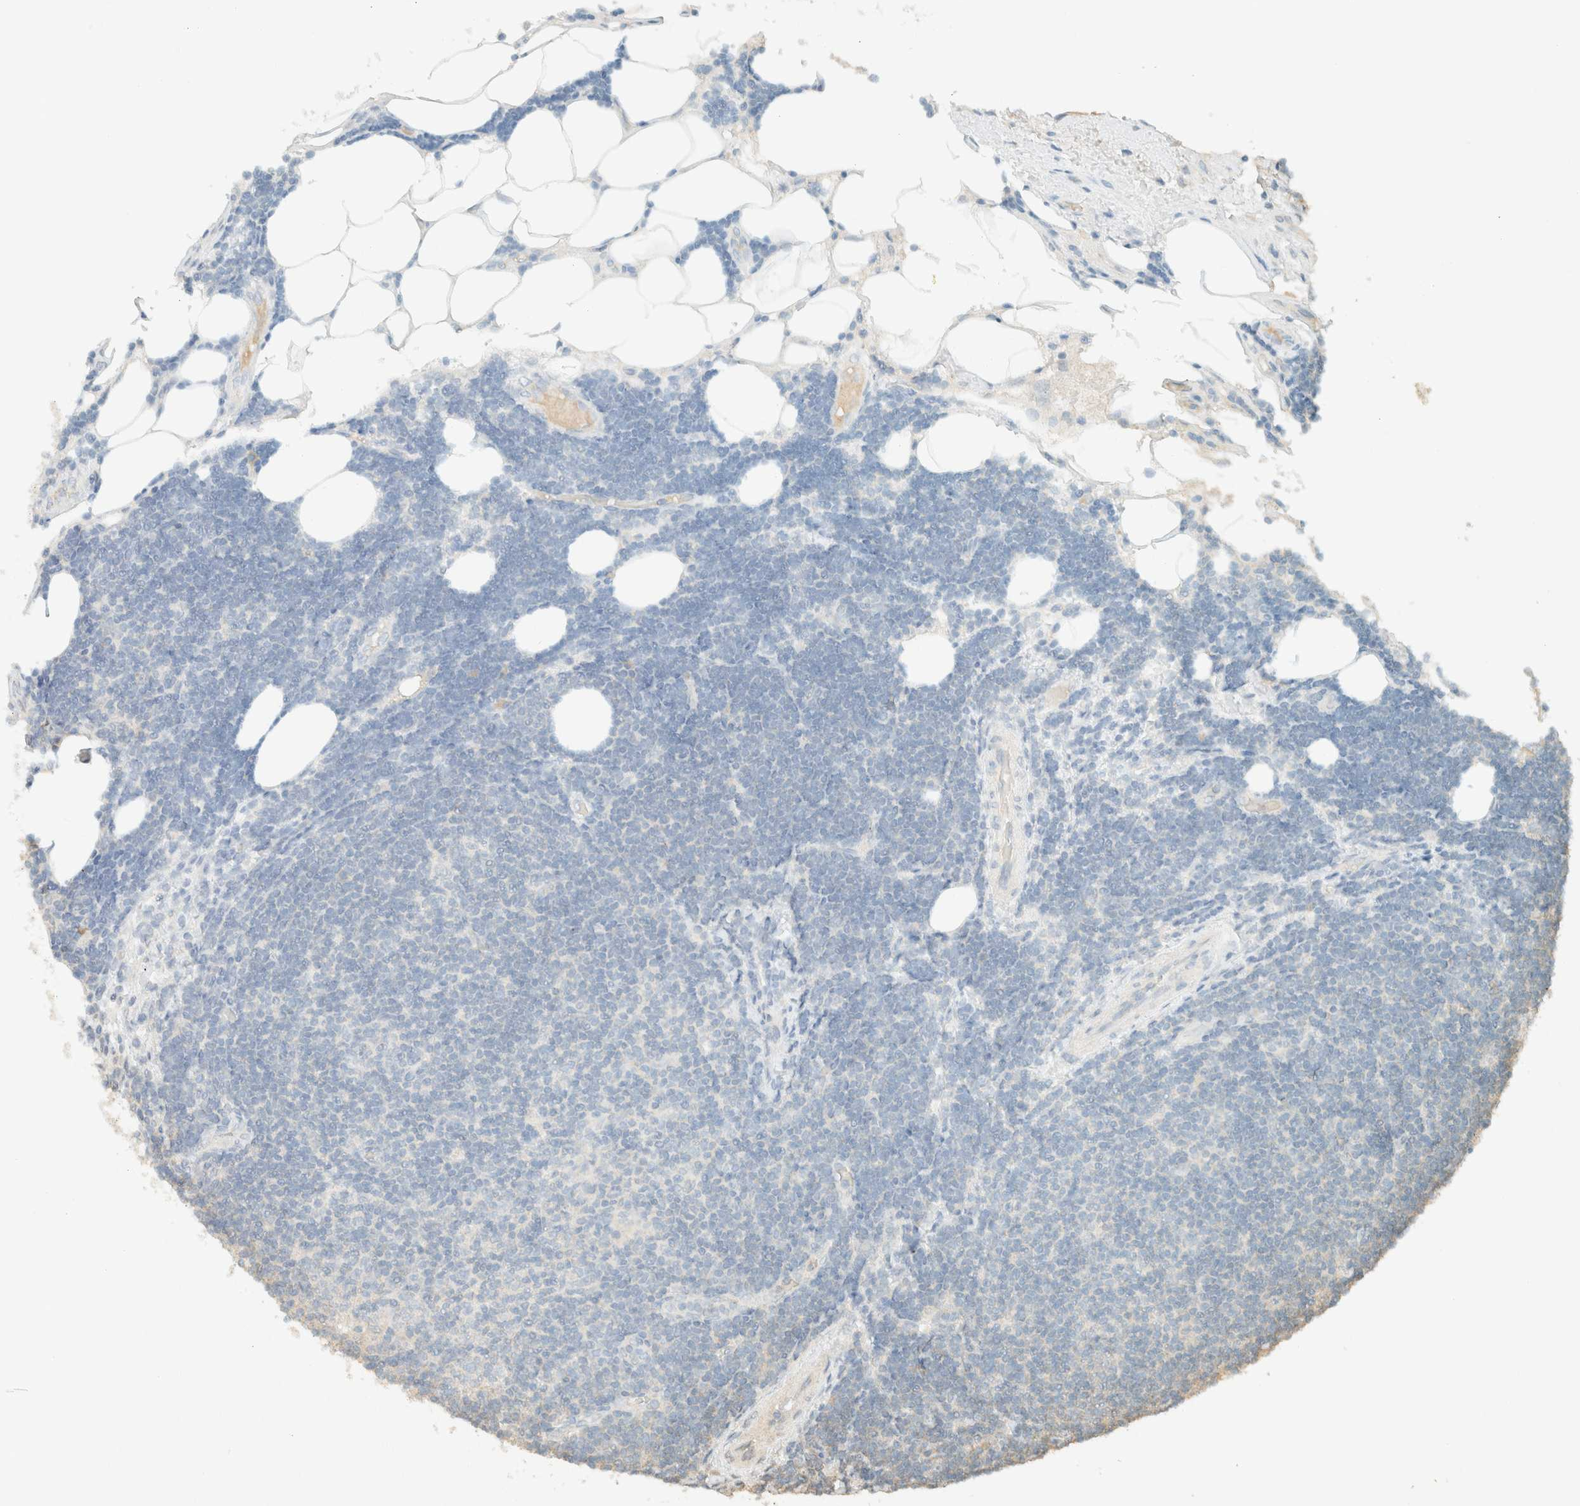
{"staining": {"intensity": "negative", "quantity": "none", "location": "none"}, "tissue": "lymphoma", "cell_type": "Tumor cells", "image_type": "cancer", "snomed": [{"axis": "morphology", "description": "Malignant lymphoma, non-Hodgkin's type, Low grade"}, {"axis": "topography", "description": "Lymph node"}], "caption": "A high-resolution photomicrograph shows immunohistochemistry staining of lymphoma, which demonstrates no significant expression in tumor cells.", "gene": "GPA33", "patient": {"sex": "male", "age": 83}}